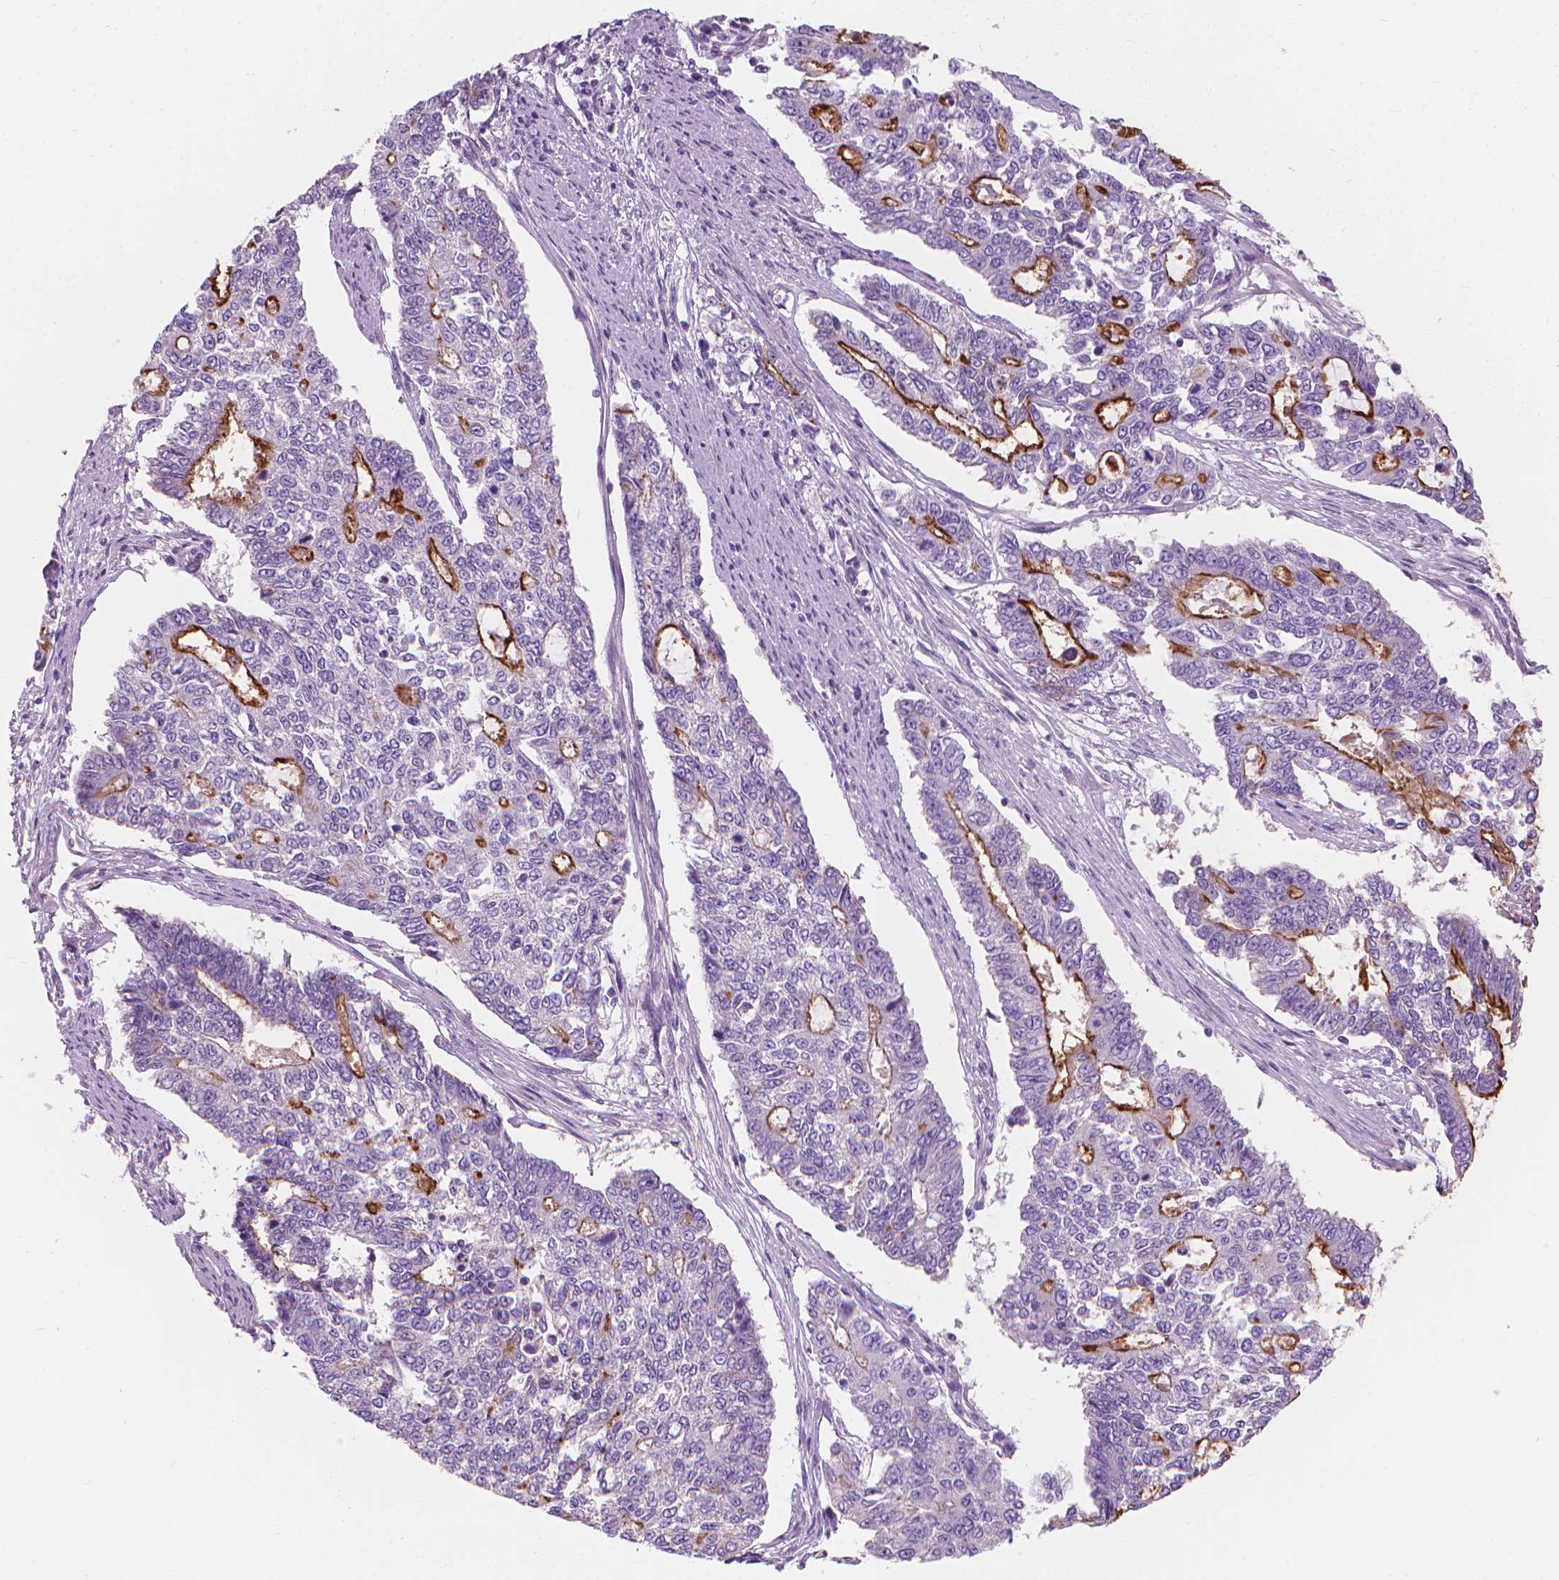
{"staining": {"intensity": "moderate", "quantity": "<25%", "location": "cytoplasmic/membranous"}, "tissue": "endometrial cancer", "cell_type": "Tumor cells", "image_type": "cancer", "snomed": [{"axis": "morphology", "description": "Adenocarcinoma, NOS"}, {"axis": "topography", "description": "Uterus"}], "caption": "Immunohistochemistry (DAB) staining of endometrial cancer displays moderate cytoplasmic/membranous protein positivity in about <25% of tumor cells.", "gene": "GPRC5A", "patient": {"sex": "female", "age": 59}}